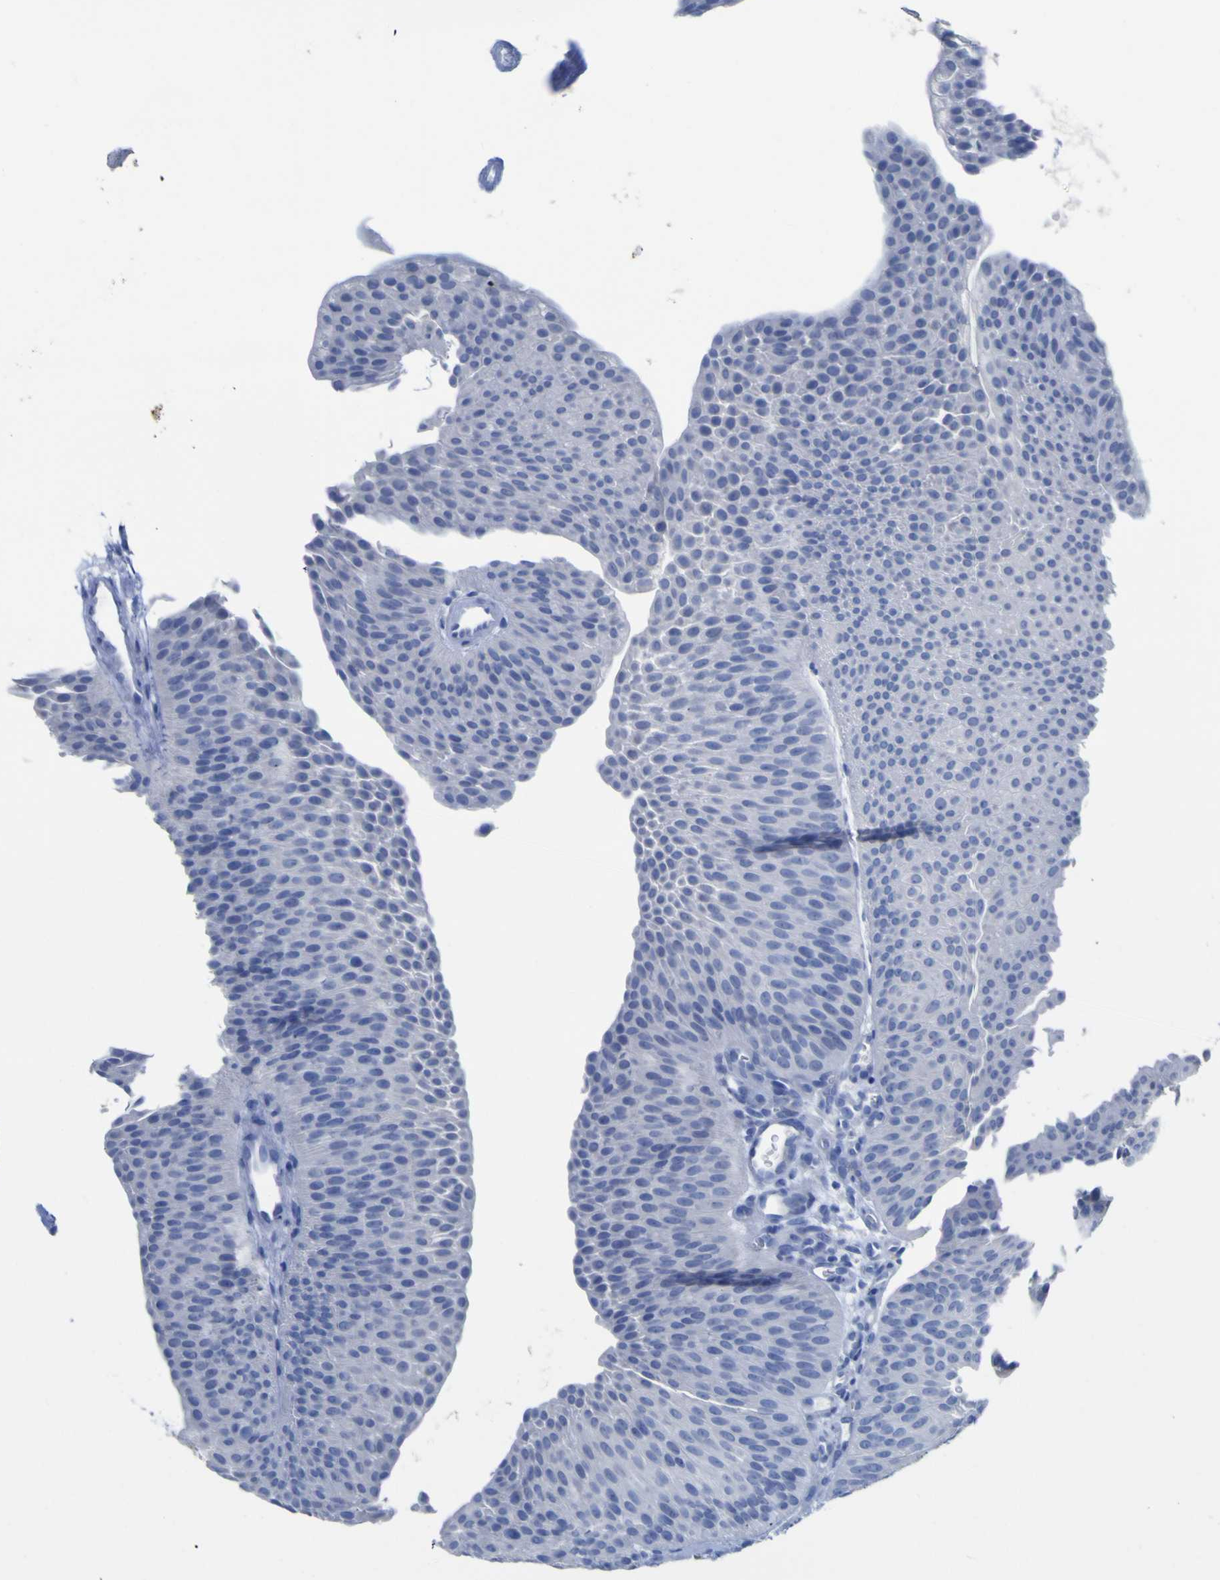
{"staining": {"intensity": "negative", "quantity": "none", "location": "none"}, "tissue": "urothelial cancer", "cell_type": "Tumor cells", "image_type": "cancer", "snomed": [{"axis": "morphology", "description": "Urothelial carcinoma, Low grade"}, {"axis": "topography", "description": "Urinary bladder"}], "caption": "Immunohistochemical staining of human urothelial cancer shows no significant staining in tumor cells.", "gene": "GCM1", "patient": {"sex": "female", "age": 60}}